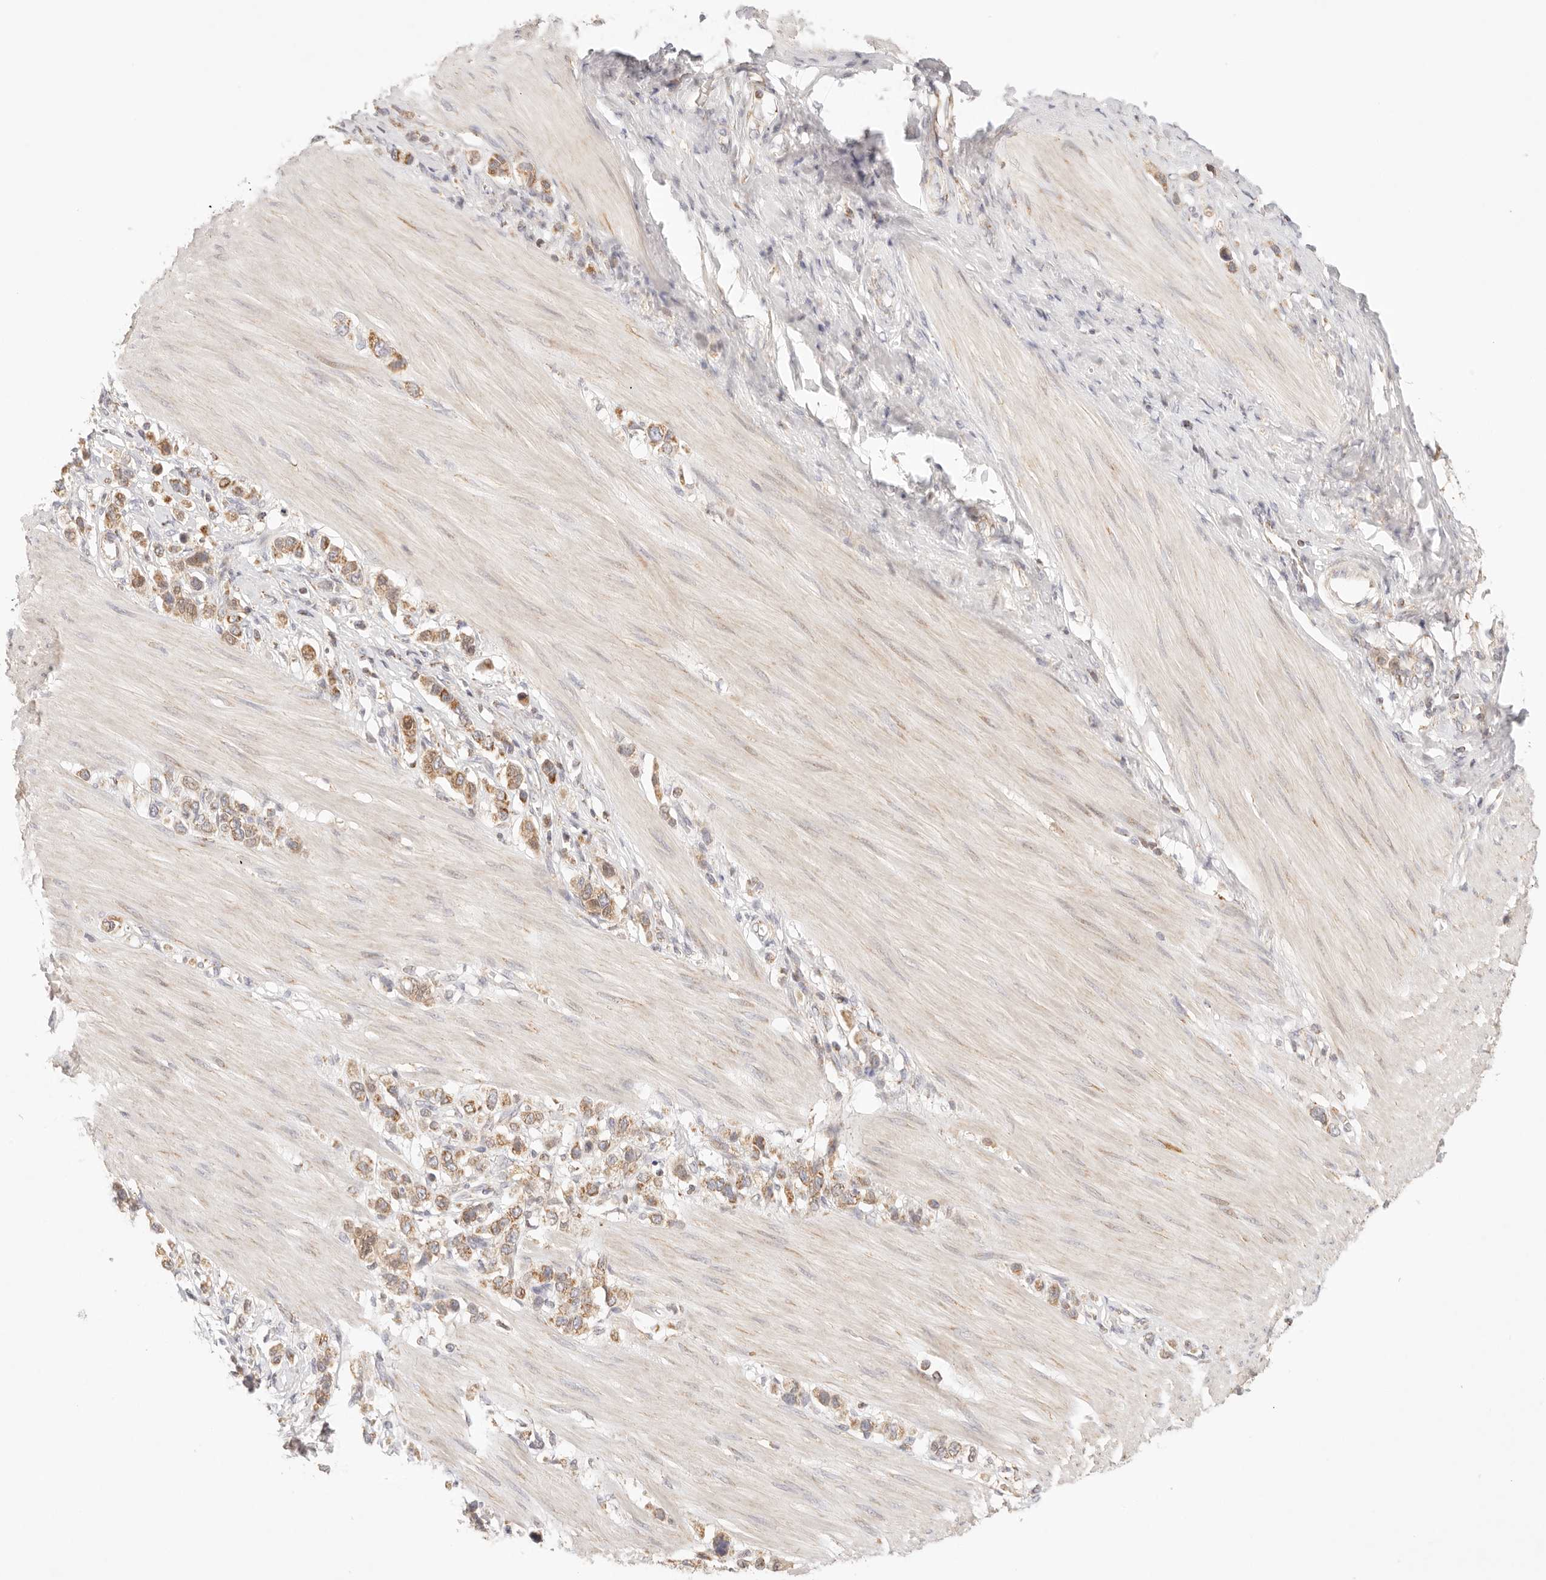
{"staining": {"intensity": "moderate", "quantity": ">75%", "location": "cytoplasmic/membranous"}, "tissue": "stomach cancer", "cell_type": "Tumor cells", "image_type": "cancer", "snomed": [{"axis": "morphology", "description": "Adenocarcinoma, NOS"}, {"axis": "topography", "description": "Stomach"}], "caption": "Human adenocarcinoma (stomach) stained with a protein marker demonstrates moderate staining in tumor cells.", "gene": "COA6", "patient": {"sex": "female", "age": 65}}